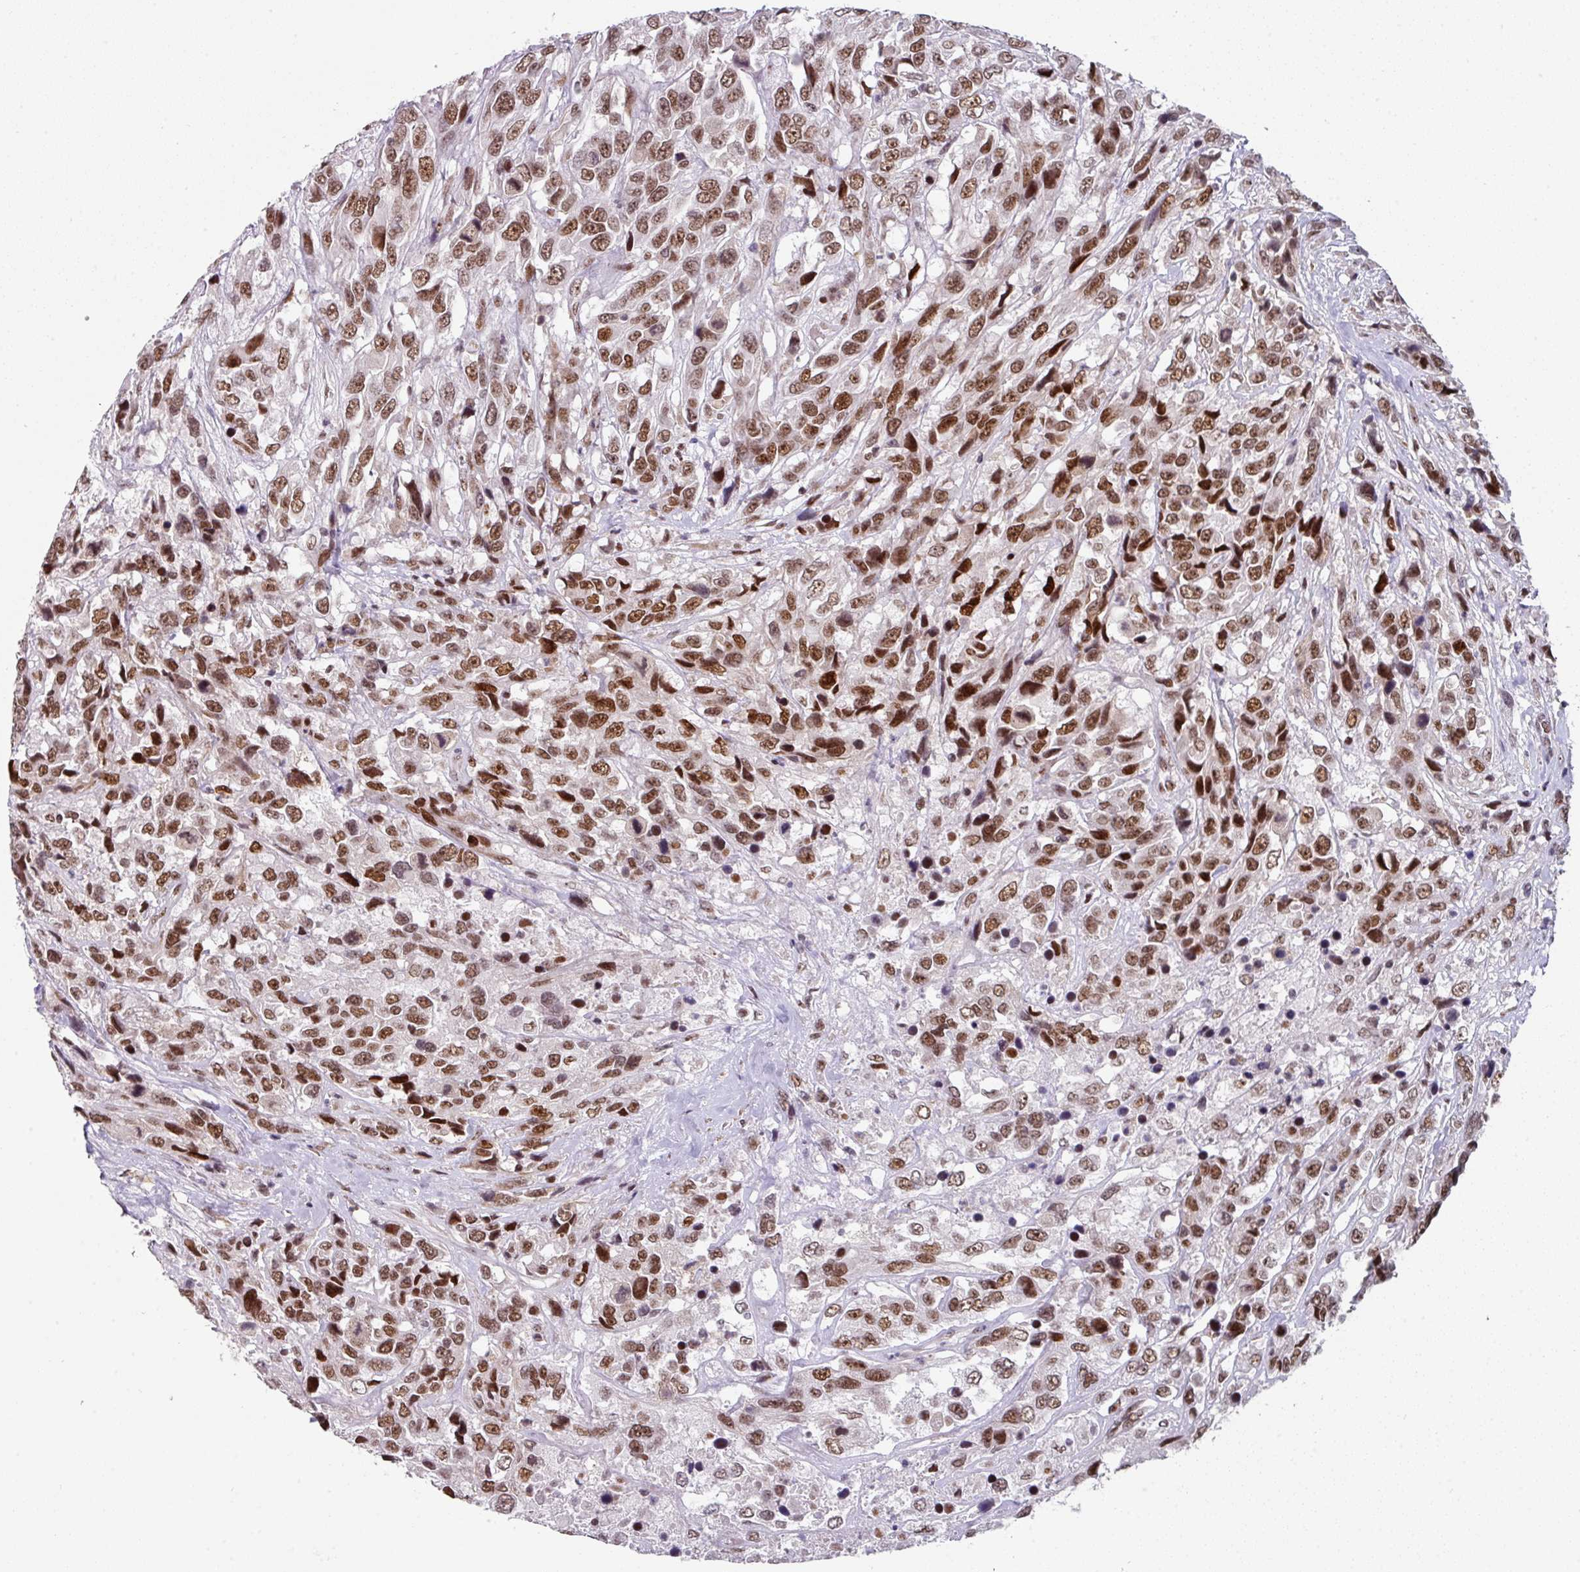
{"staining": {"intensity": "moderate", "quantity": ">75%", "location": "nuclear"}, "tissue": "urothelial cancer", "cell_type": "Tumor cells", "image_type": "cancer", "snomed": [{"axis": "morphology", "description": "Urothelial carcinoma, High grade"}, {"axis": "topography", "description": "Urinary bladder"}], "caption": "Immunohistochemistry of human urothelial cancer displays medium levels of moderate nuclear staining in approximately >75% of tumor cells.", "gene": "RAD50", "patient": {"sex": "female", "age": 70}}